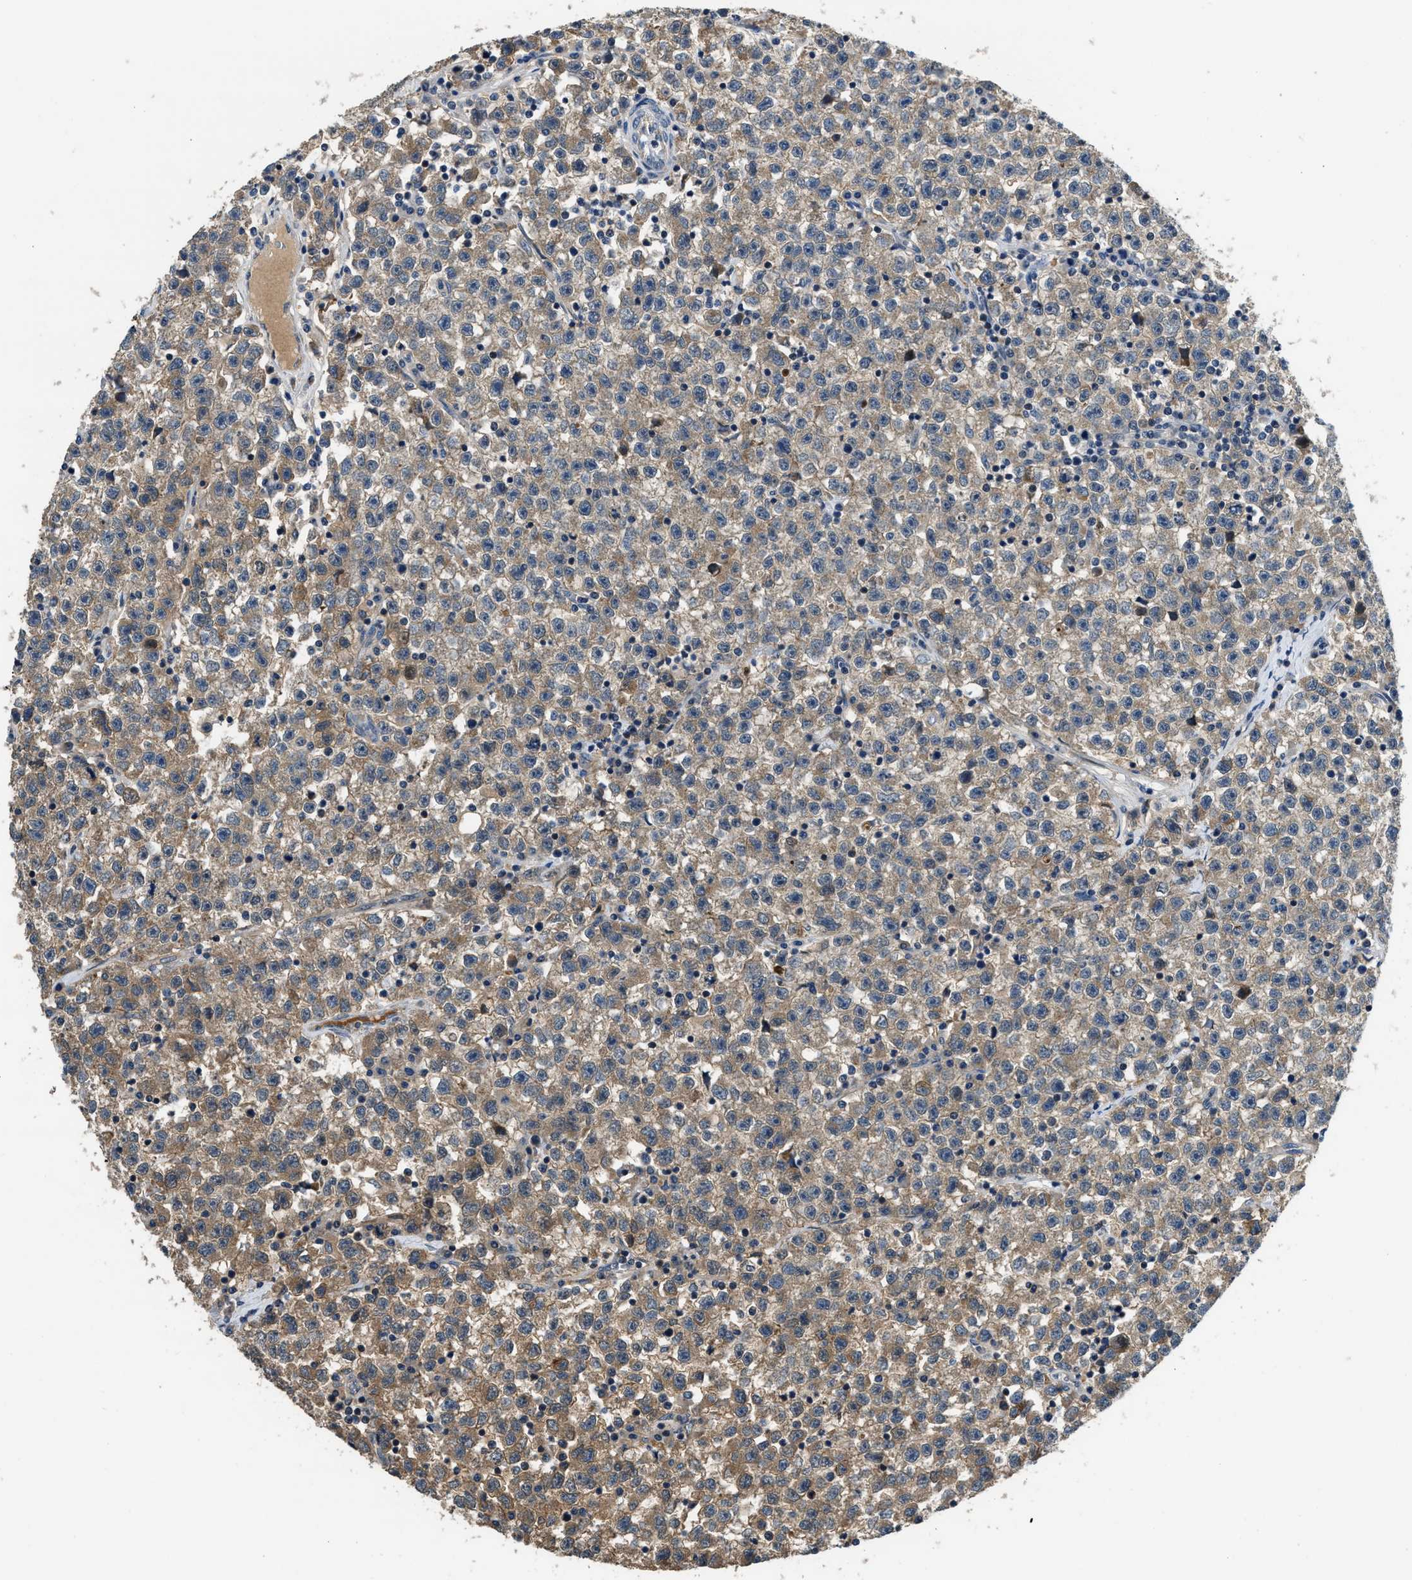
{"staining": {"intensity": "moderate", "quantity": ">75%", "location": "cytoplasmic/membranous"}, "tissue": "testis cancer", "cell_type": "Tumor cells", "image_type": "cancer", "snomed": [{"axis": "morphology", "description": "Seminoma, NOS"}, {"axis": "topography", "description": "Testis"}], "caption": "Seminoma (testis) was stained to show a protein in brown. There is medium levels of moderate cytoplasmic/membranous positivity in about >75% of tumor cells.", "gene": "IL3RA", "patient": {"sex": "male", "age": 22}}